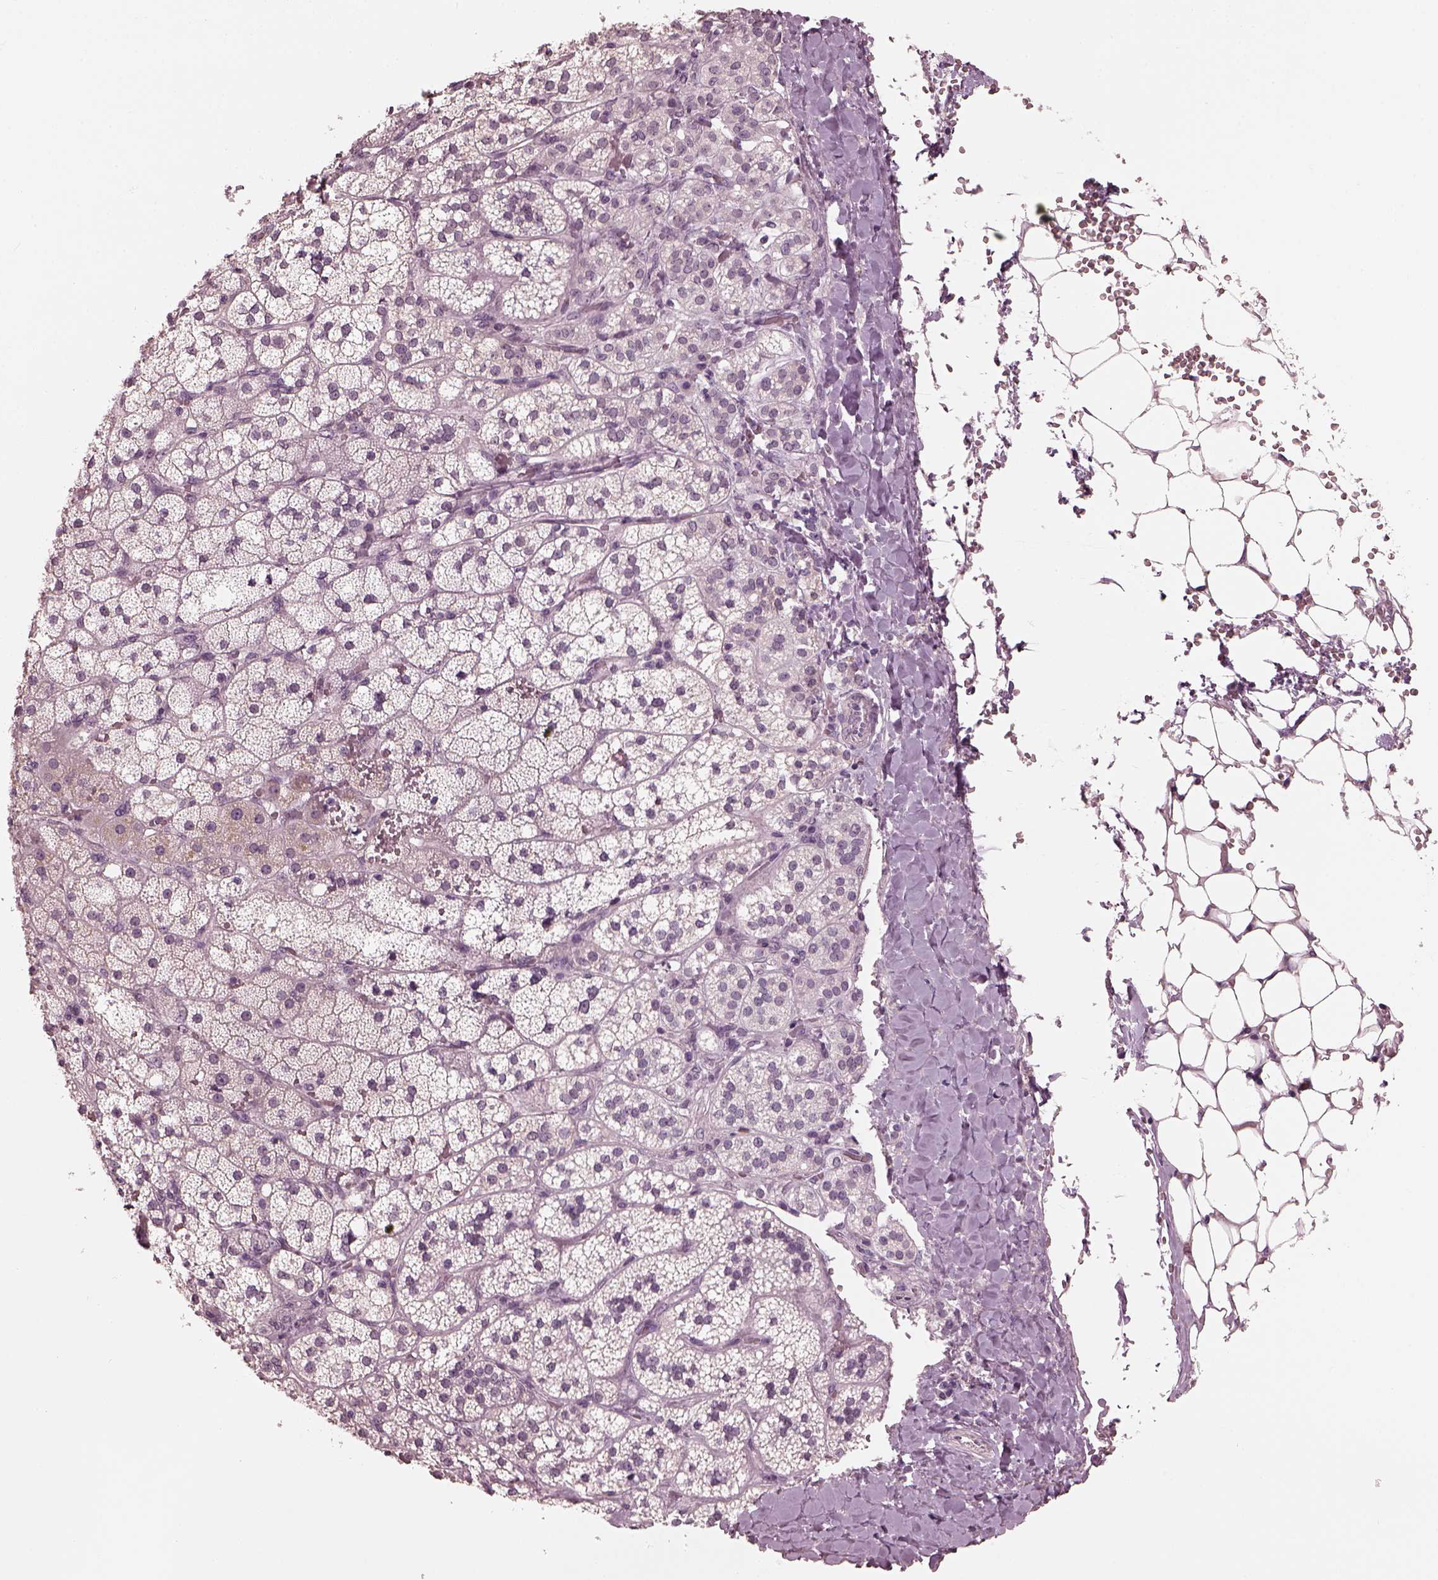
{"staining": {"intensity": "negative", "quantity": "none", "location": "none"}, "tissue": "adrenal gland", "cell_type": "Glandular cells", "image_type": "normal", "snomed": [{"axis": "morphology", "description": "Normal tissue, NOS"}, {"axis": "topography", "description": "Adrenal gland"}], "caption": "This is a micrograph of immunohistochemistry (IHC) staining of benign adrenal gland, which shows no staining in glandular cells. (Stains: DAB immunohistochemistry with hematoxylin counter stain, Microscopy: brightfield microscopy at high magnification).", "gene": "OPTC", "patient": {"sex": "male", "age": 53}}